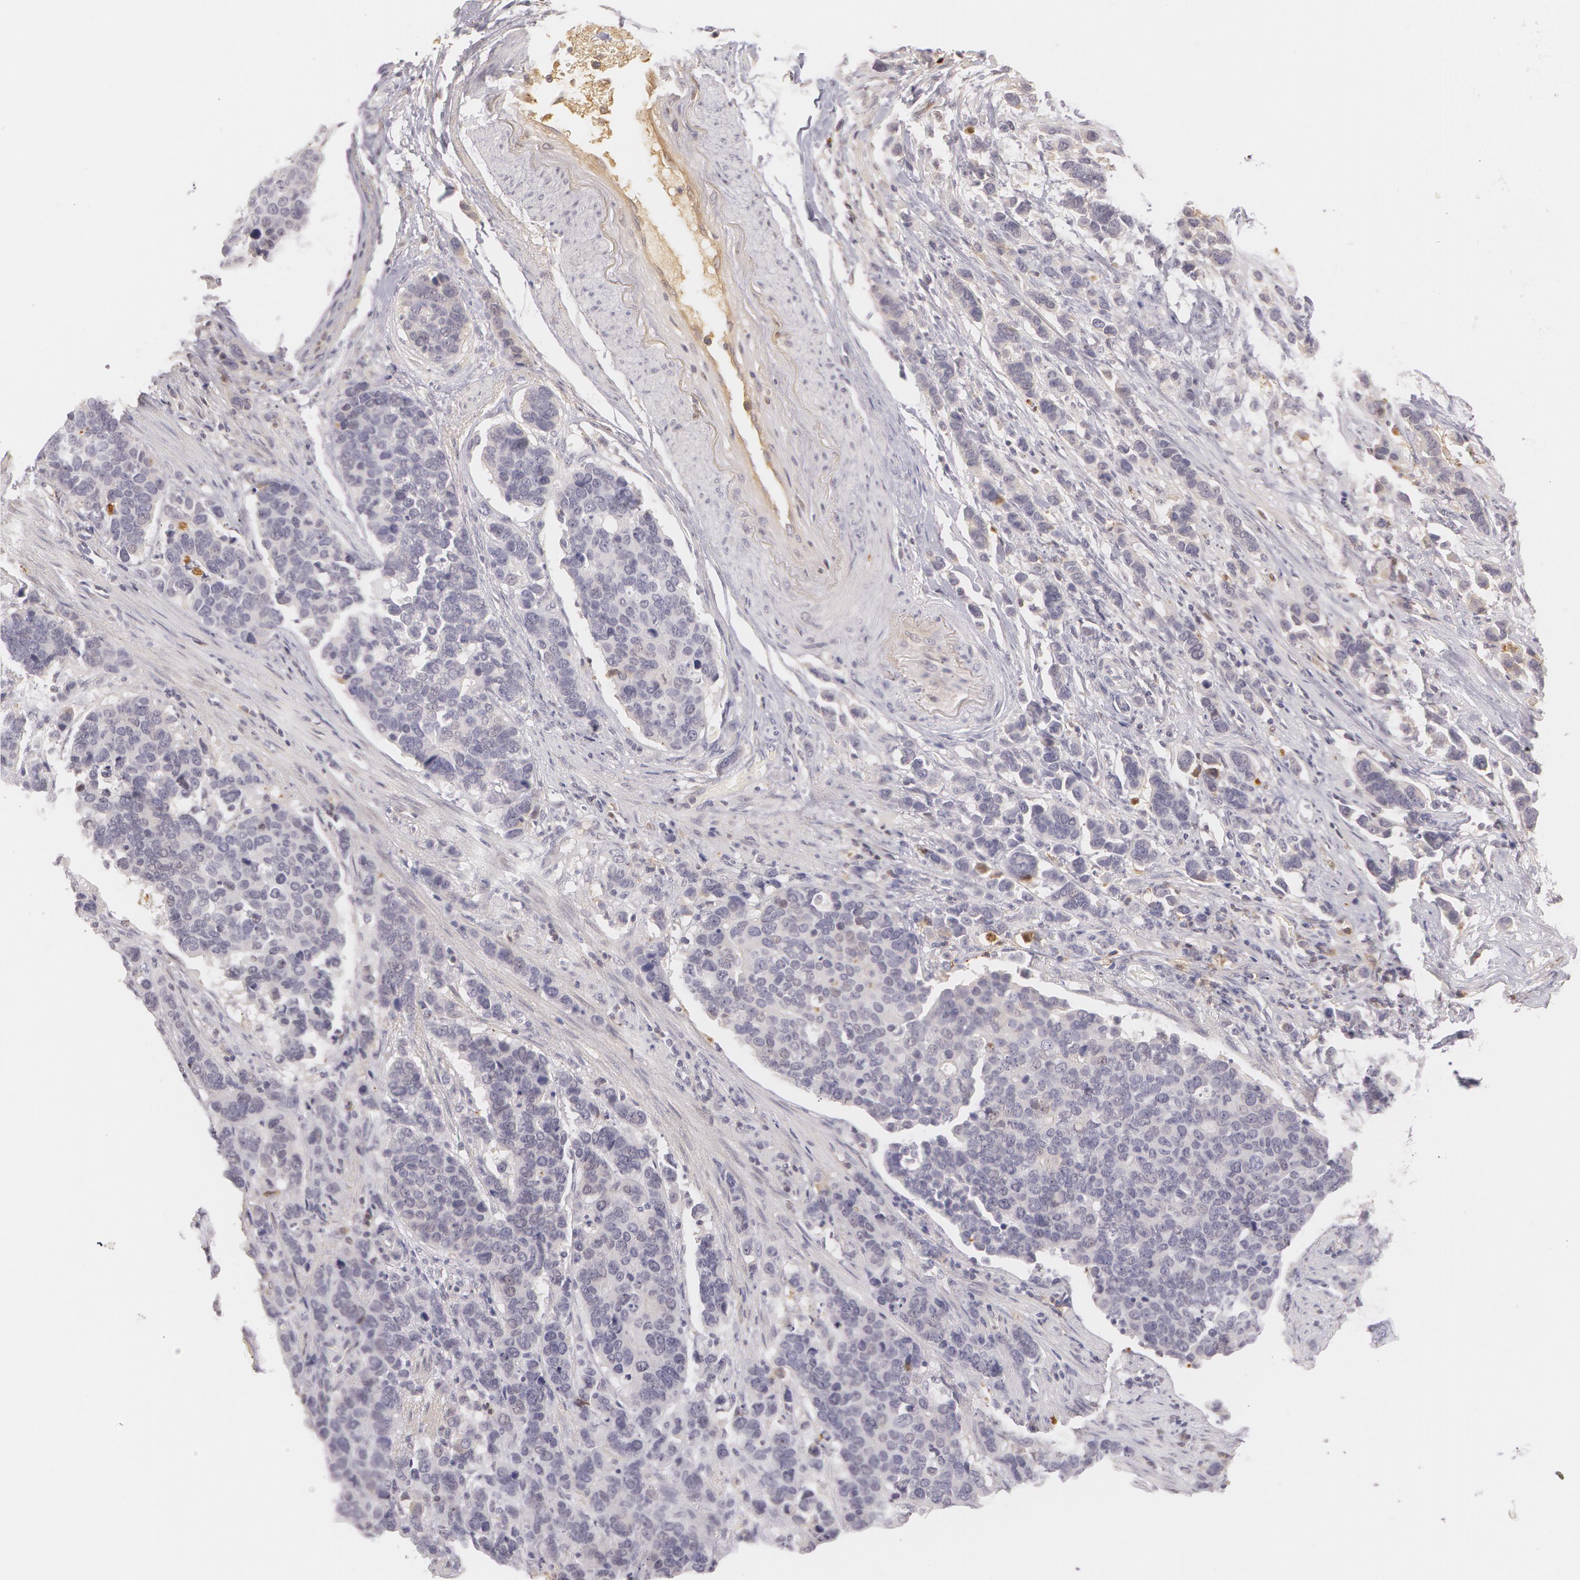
{"staining": {"intensity": "negative", "quantity": "none", "location": "none"}, "tissue": "stomach cancer", "cell_type": "Tumor cells", "image_type": "cancer", "snomed": [{"axis": "morphology", "description": "Adenocarcinoma, NOS"}, {"axis": "topography", "description": "Stomach, upper"}], "caption": "Immunohistochemistry of human stomach adenocarcinoma reveals no positivity in tumor cells.", "gene": "LBP", "patient": {"sex": "male", "age": 71}}